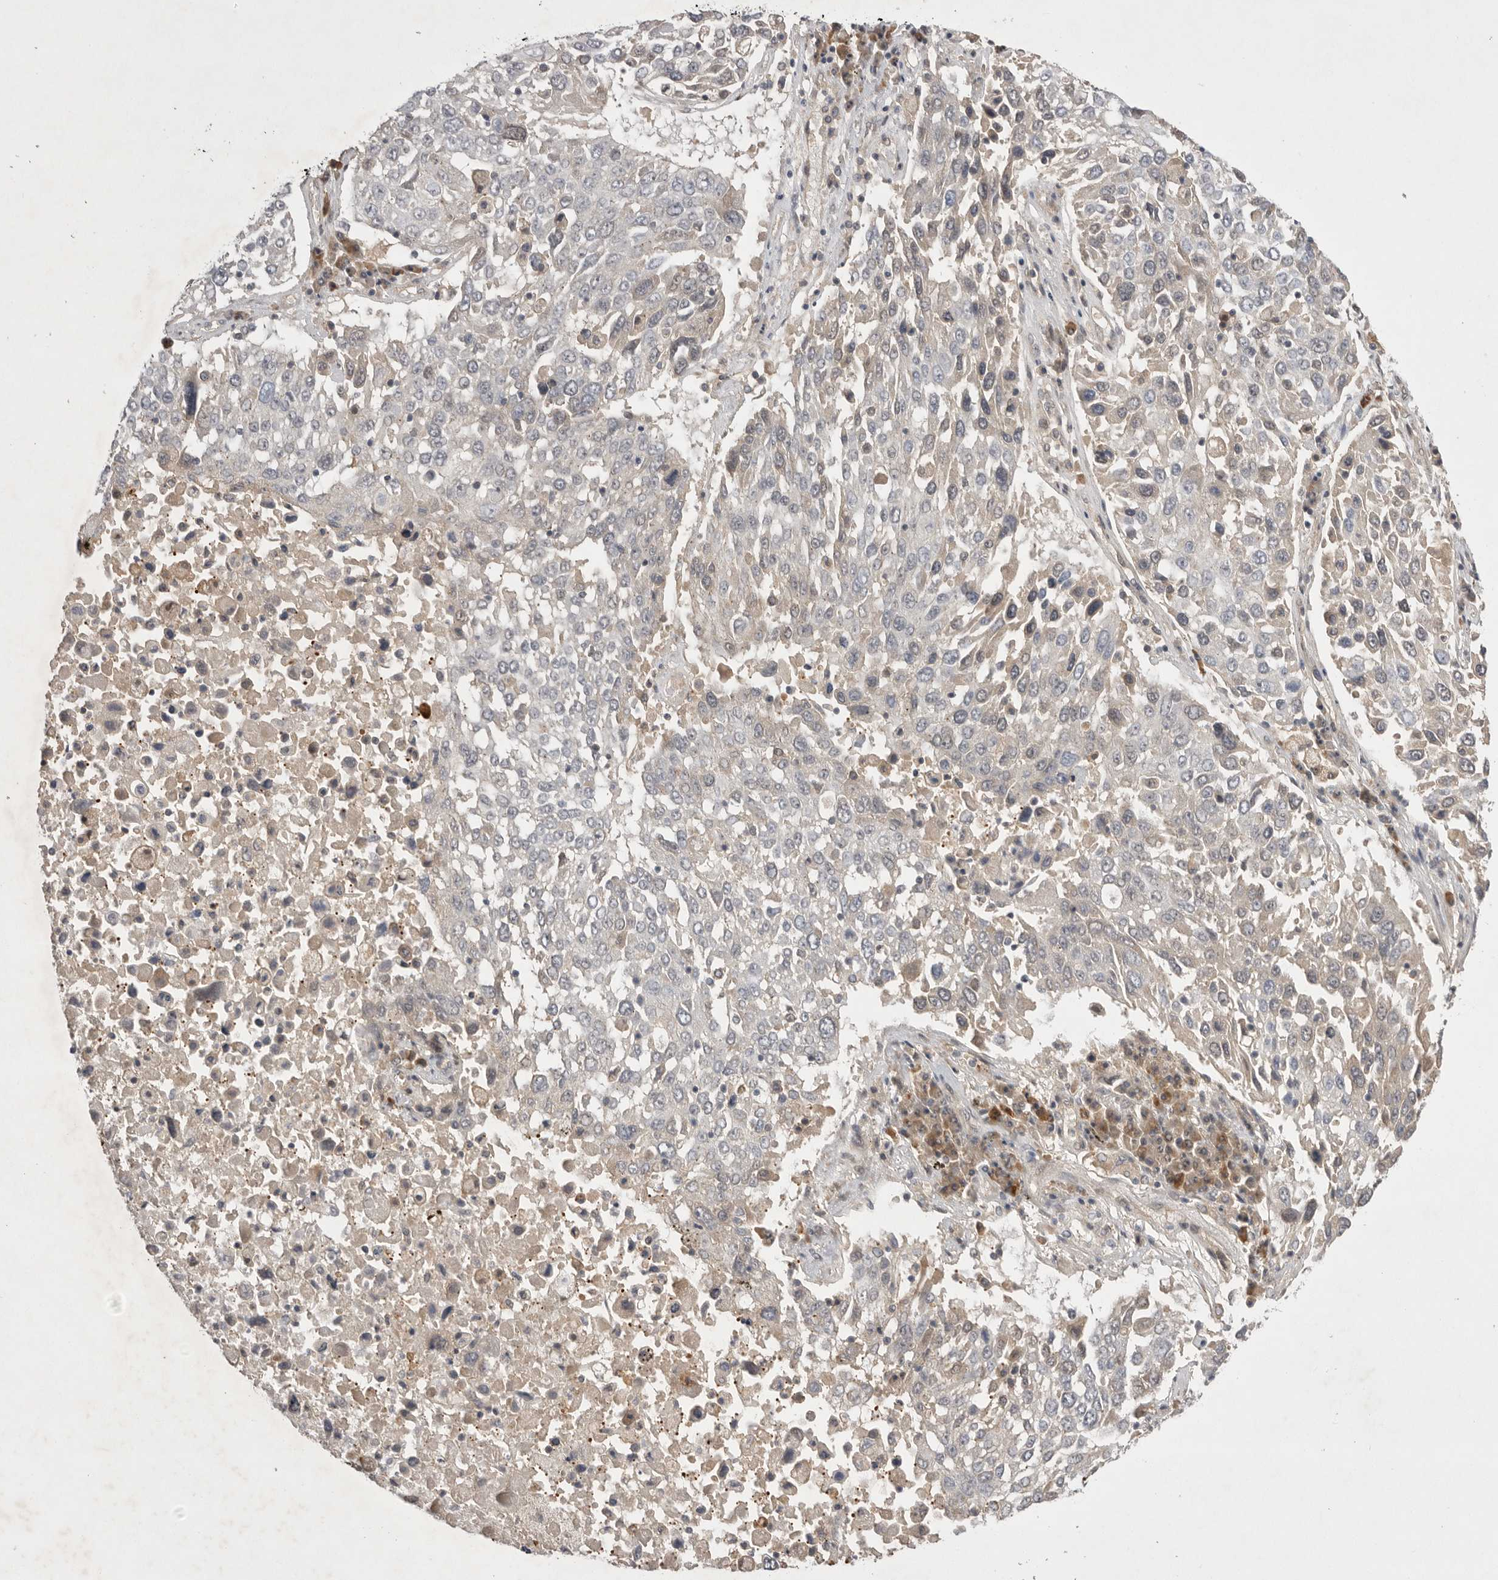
{"staining": {"intensity": "negative", "quantity": "none", "location": "none"}, "tissue": "lung cancer", "cell_type": "Tumor cells", "image_type": "cancer", "snomed": [{"axis": "morphology", "description": "Squamous cell carcinoma, NOS"}, {"axis": "topography", "description": "Lung"}], "caption": "Immunohistochemistry (IHC) micrograph of human lung squamous cell carcinoma stained for a protein (brown), which exhibits no expression in tumor cells.", "gene": "NRCAM", "patient": {"sex": "male", "age": 65}}